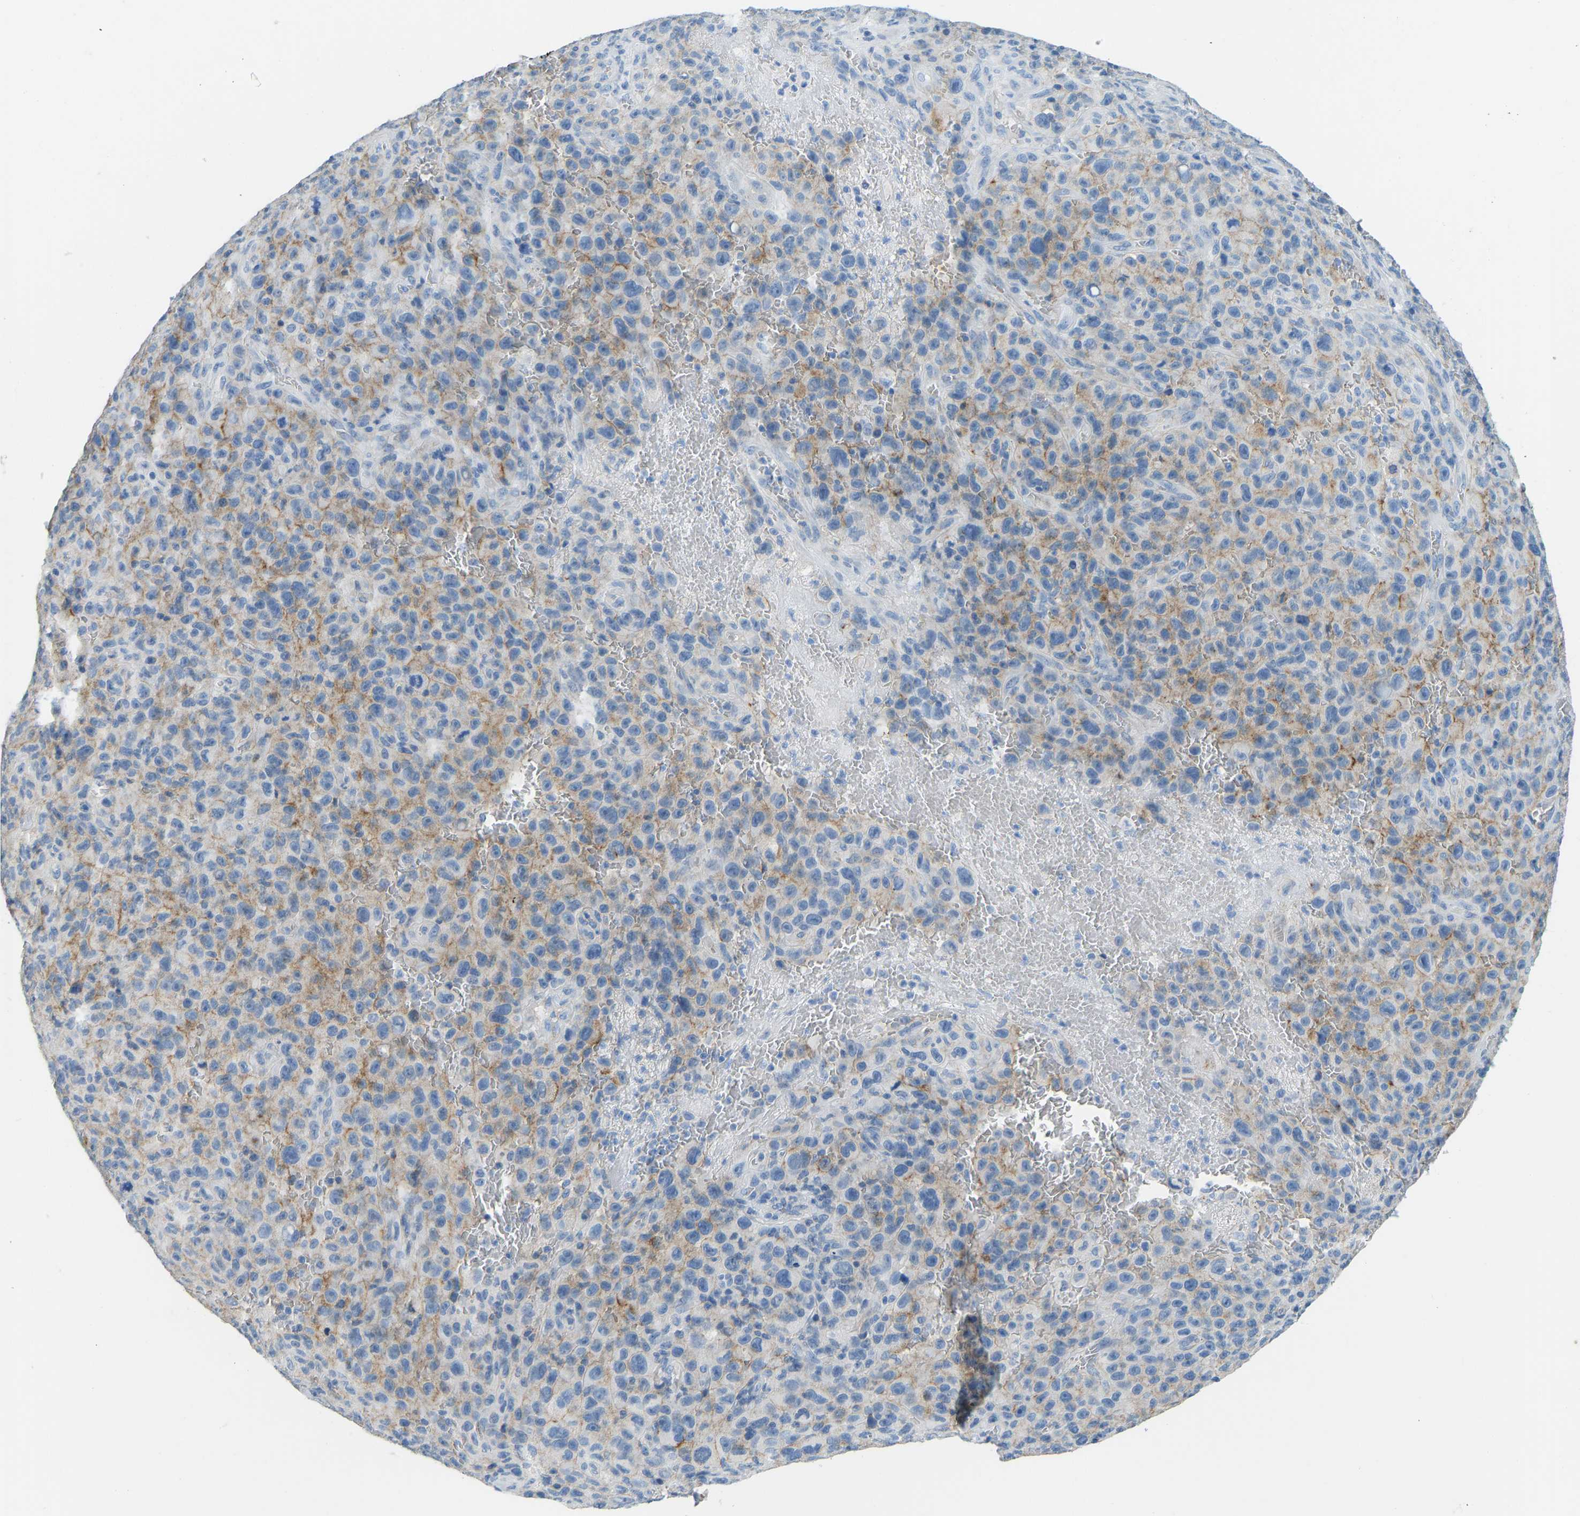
{"staining": {"intensity": "moderate", "quantity": "25%-75%", "location": "cytoplasmic/membranous"}, "tissue": "melanoma", "cell_type": "Tumor cells", "image_type": "cancer", "snomed": [{"axis": "morphology", "description": "Malignant melanoma, NOS"}, {"axis": "topography", "description": "Skin"}], "caption": "A micrograph showing moderate cytoplasmic/membranous positivity in about 25%-75% of tumor cells in malignant melanoma, as visualized by brown immunohistochemical staining.", "gene": "ATP1A1", "patient": {"sex": "female", "age": 82}}